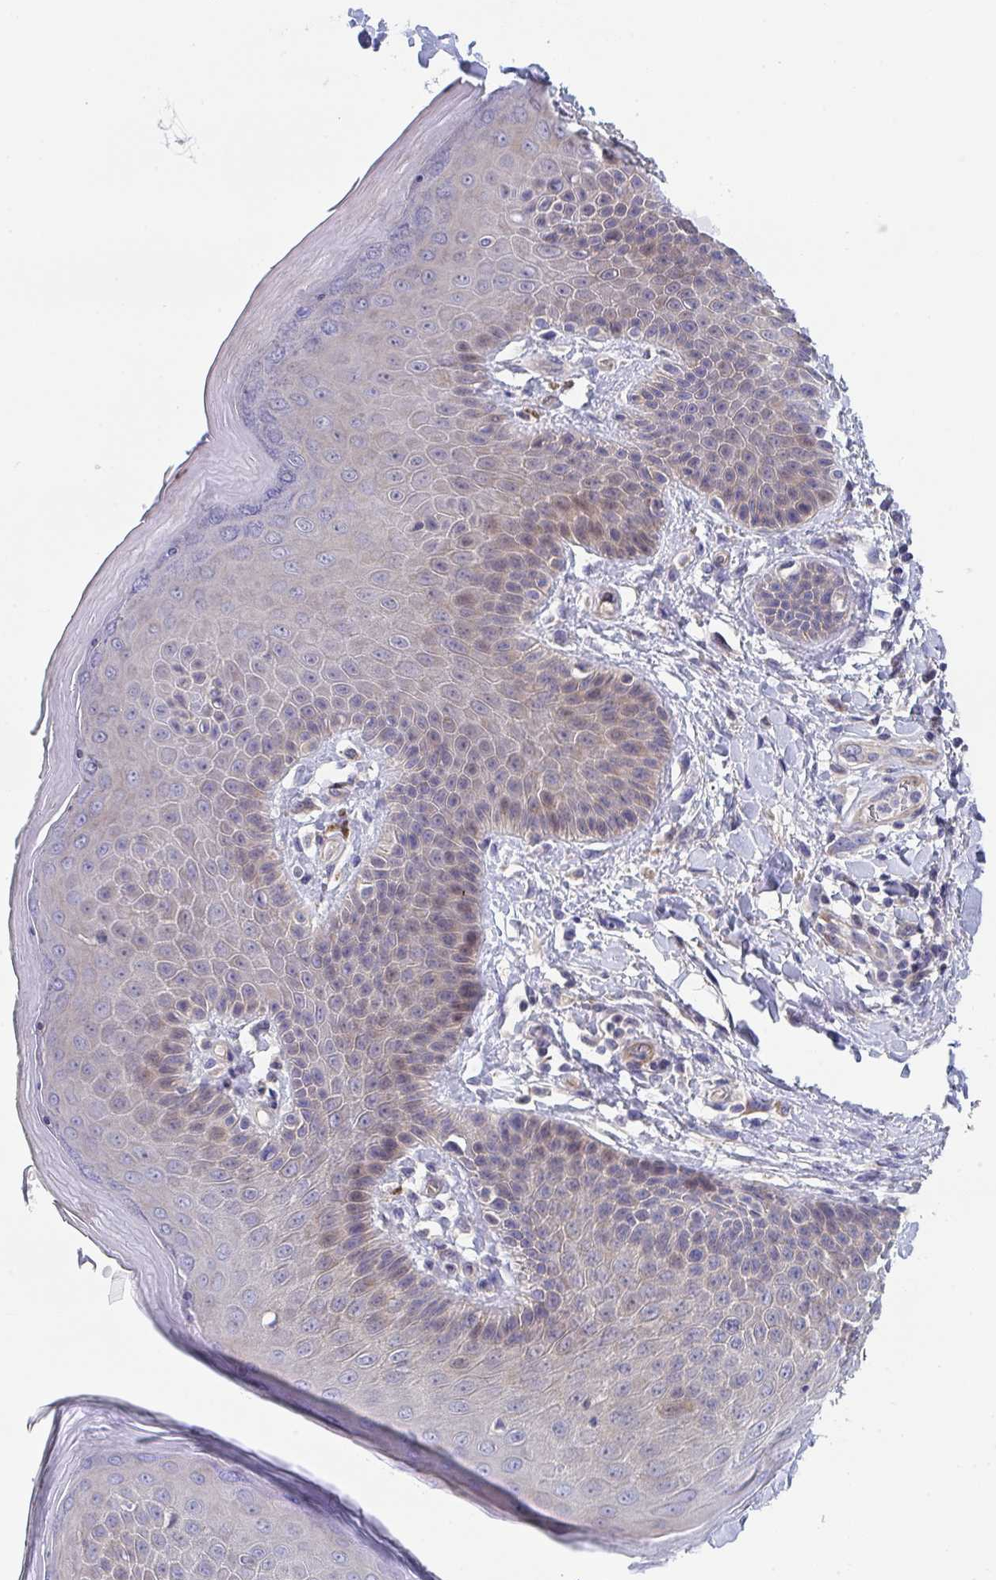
{"staining": {"intensity": "weak", "quantity": "<25%", "location": "cytoplasmic/membranous,nuclear"}, "tissue": "skin", "cell_type": "Epidermal cells", "image_type": "normal", "snomed": [{"axis": "morphology", "description": "Normal tissue, NOS"}, {"axis": "topography", "description": "Peripheral nerve tissue"}], "caption": "Epidermal cells are negative for protein expression in unremarkable human skin. (Stains: DAB immunohistochemistry with hematoxylin counter stain, Microscopy: brightfield microscopy at high magnification).", "gene": "P2RX3", "patient": {"sex": "male", "age": 51}}